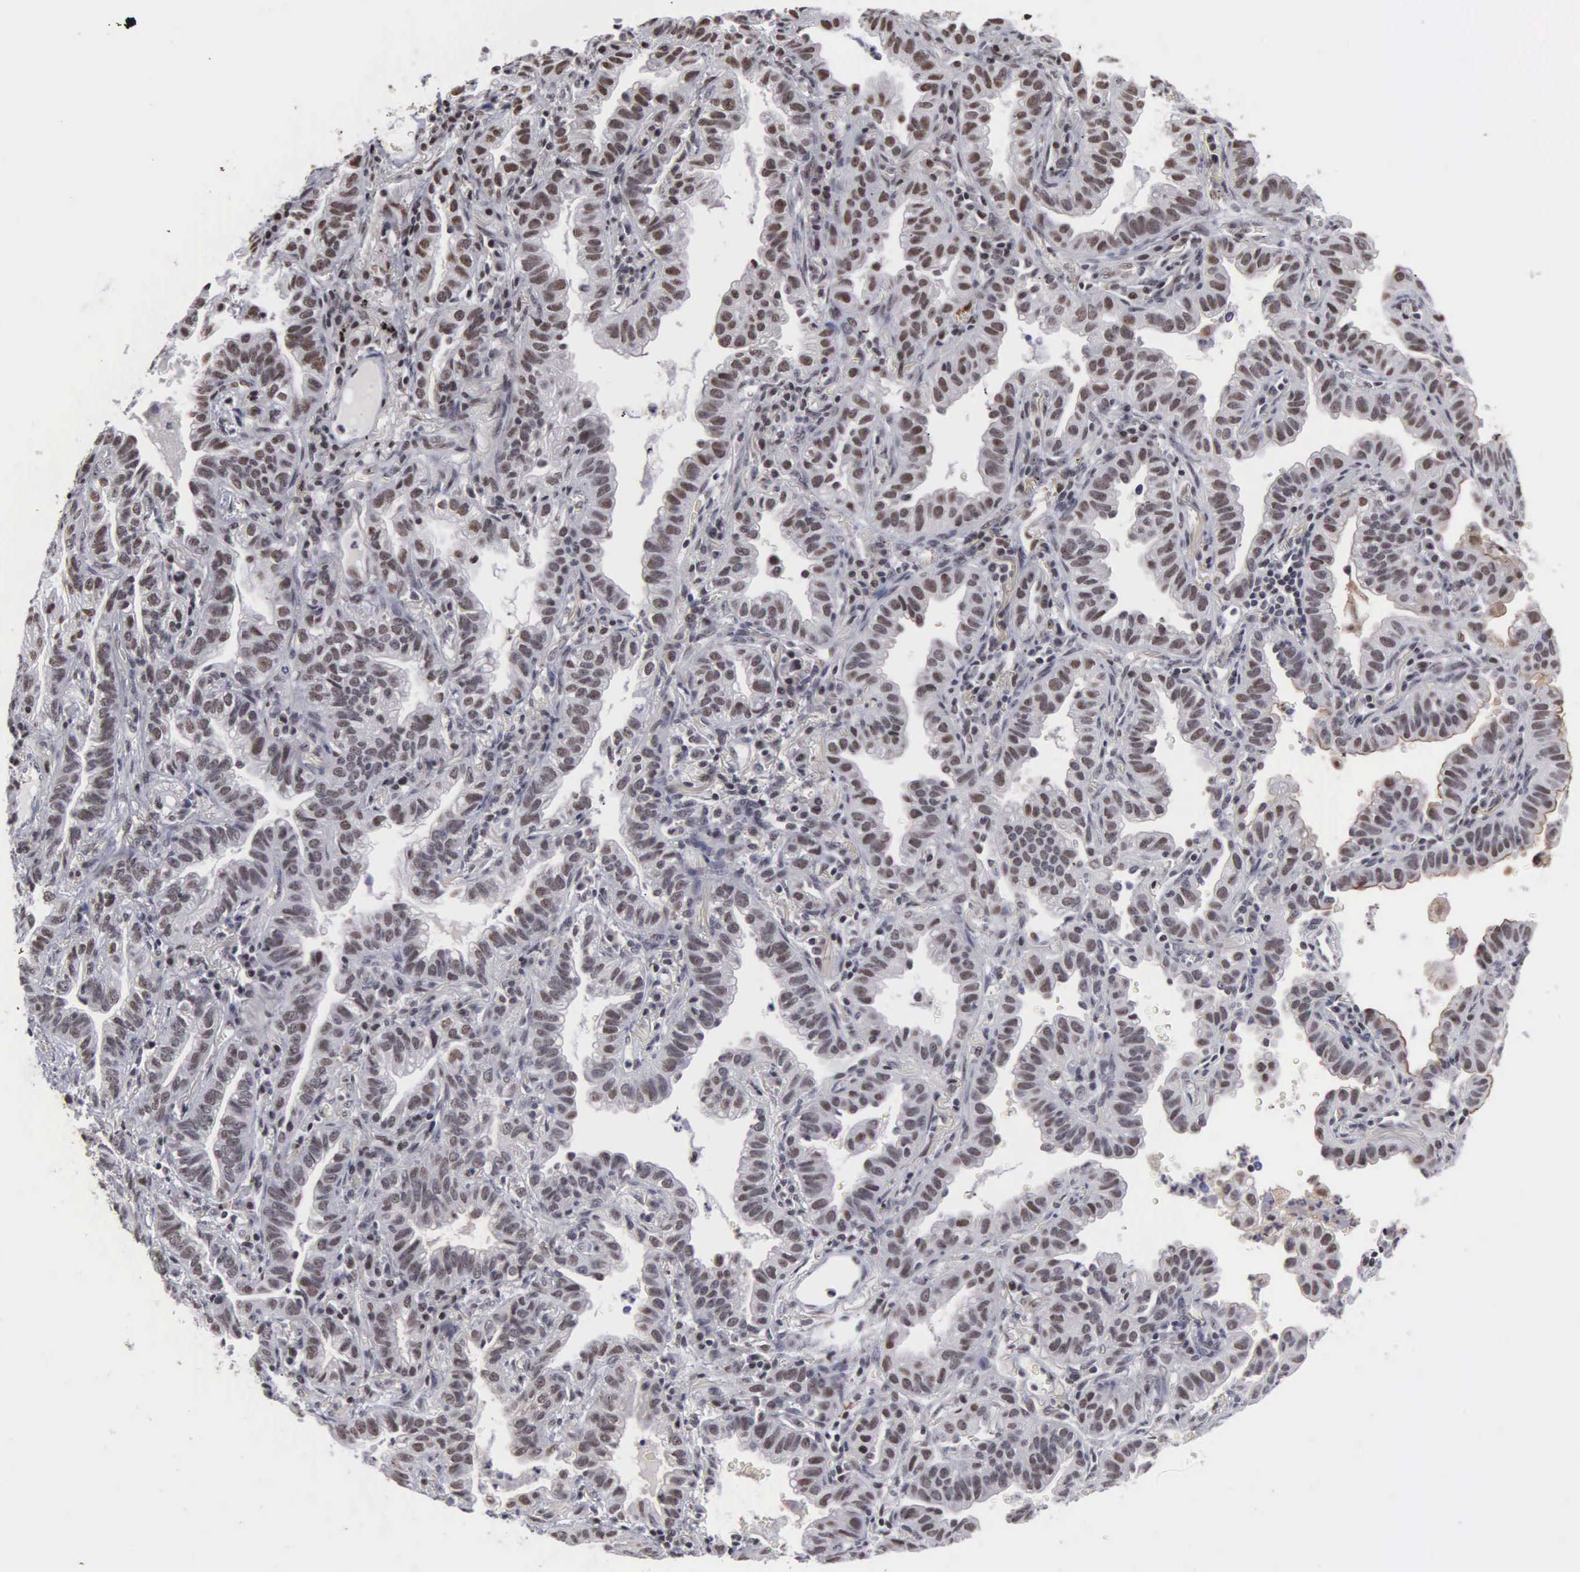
{"staining": {"intensity": "moderate", "quantity": ">75%", "location": "nuclear"}, "tissue": "lung cancer", "cell_type": "Tumor cells", "image_type": "cancer", "snomed": [{"axis": "morphology", "description": "Adenocarcinoma, NOS"}, {"axis": "topography", "description": "Lung"}], "caption": "DAB immunohistochemical staining of human adenocarcinoma (lung) shows moderate nuclear protein positivity in about >75% of tumor cells. The protein of interest is stained brown, and the nuclei are stained in blue (DAB IHC with brightfield microscopy, high magnification).", "gene": "KIAA0586", "patient": {"sex": "female", "age": 50}}